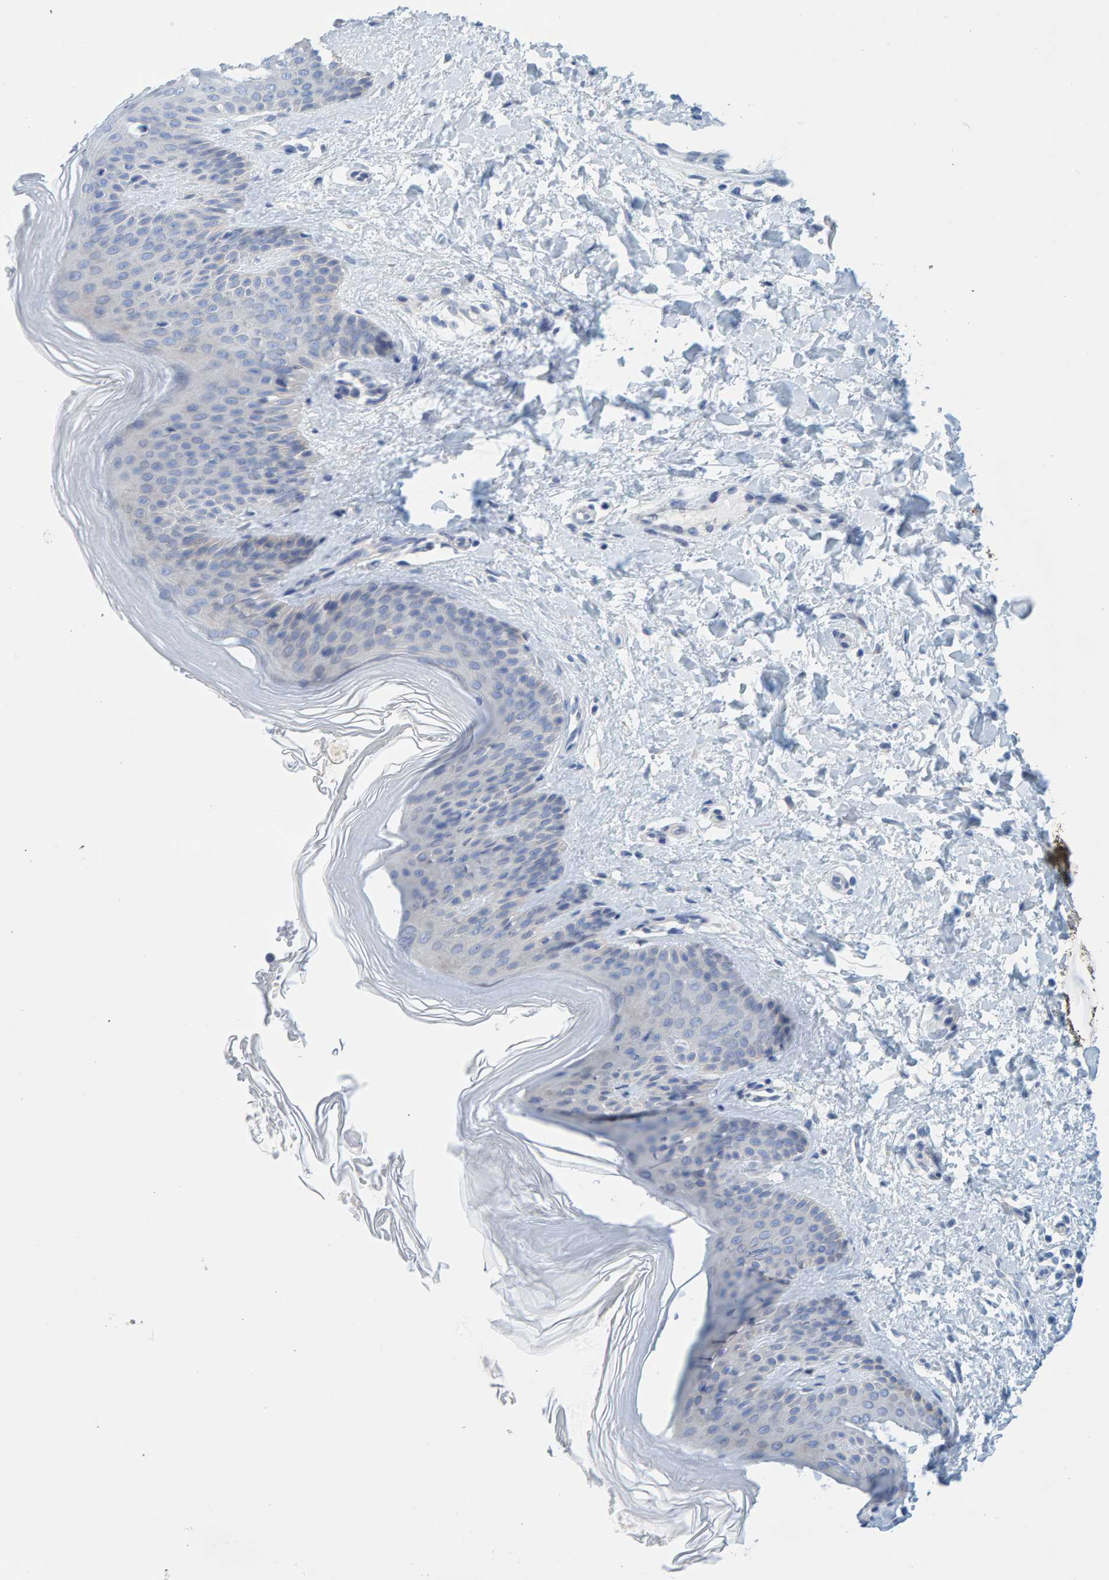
{"staining": {"intensity": "negative", "quantity": "none", "location": "none"}, "tissue": "skin", "cell_type": "Fibroblasts", "image_type": "normal", "snomed": [{"axis": "morphology", "description": "Normal tissue, NOS"}, {"axis": "morphology", "description": "Malignant melanoma, Metastatic site"}, {"axis": "topography", "description": "Skin"}], "caption": "Fibroblasts are negative for protein expression in unremarkable human skin. (Immunohistochemistry (ihc), brightfield microscopy, high magnification).", "gene": "KLHL11", "patient": {"sex": "male", "age": 41}}